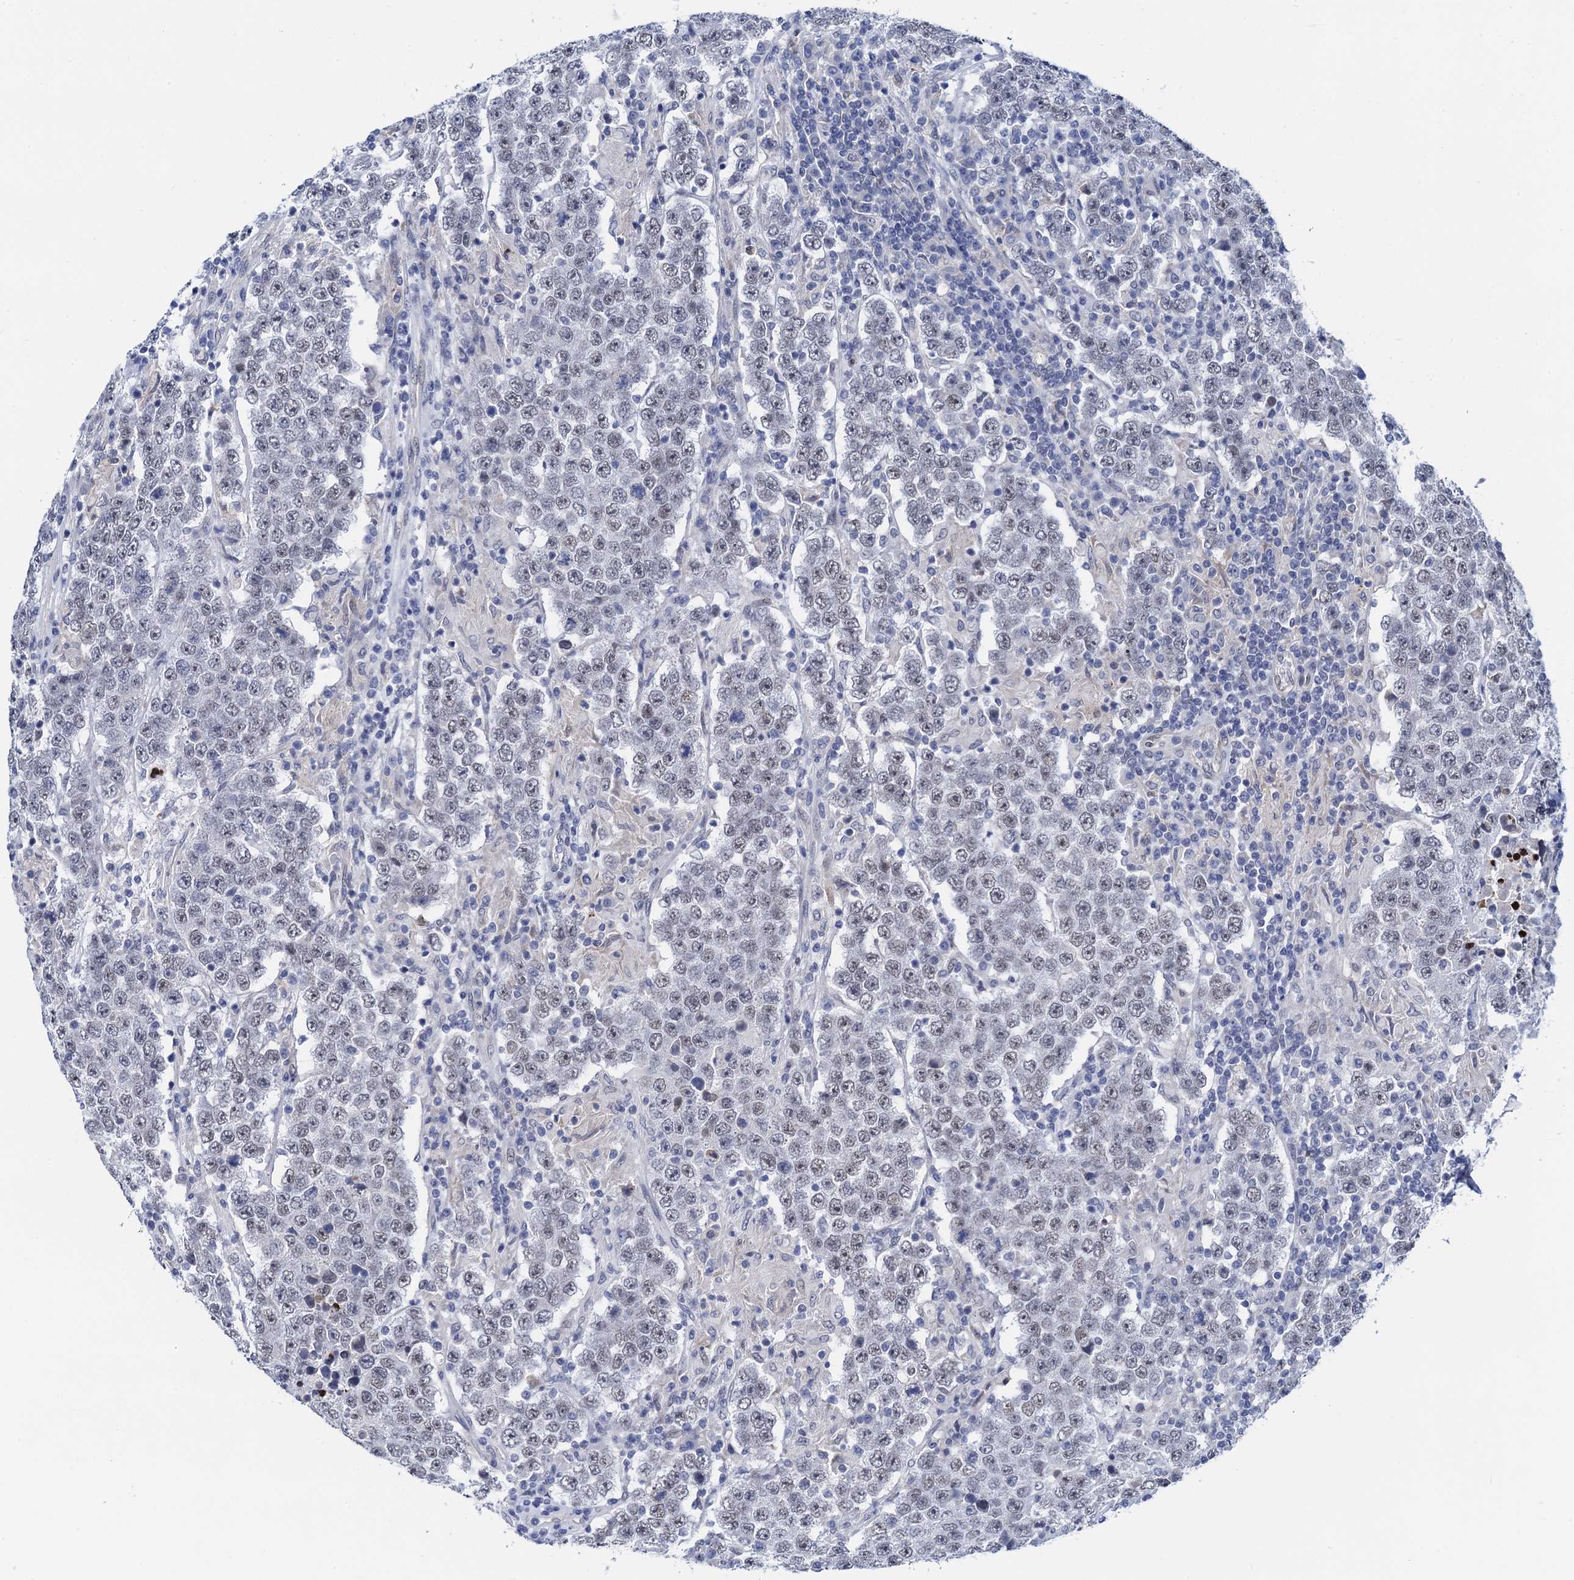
{"staining": {"intensity": "weak", "quantity": "<25%", "location": "nuclear"}, "tissue": "testis cancer", "cell_type": "Tumor cells", "image_type": "cancer", "snomed": [{"axis": "morphology", "description": "Normal tissue, NOS"}, {"axis": "morphology", "description": "Urothelial carcinoma, High grade"}, {"axis": "morphology", "description": "Seminoma, NOS"}, {"axis": "morphology", "description": "Carcinoma, Embryonal, NOS"}, {"axis": "topography", "description": "Urinary bladder"}, {"axis": "topography", "description": "Testis"}], "caption": "Tumor cells are negative for protein expression in human testis cancer (embryonal carcinoma).", "gene": "C16orf87", "patient": {"sex": "male", "age": 41}}